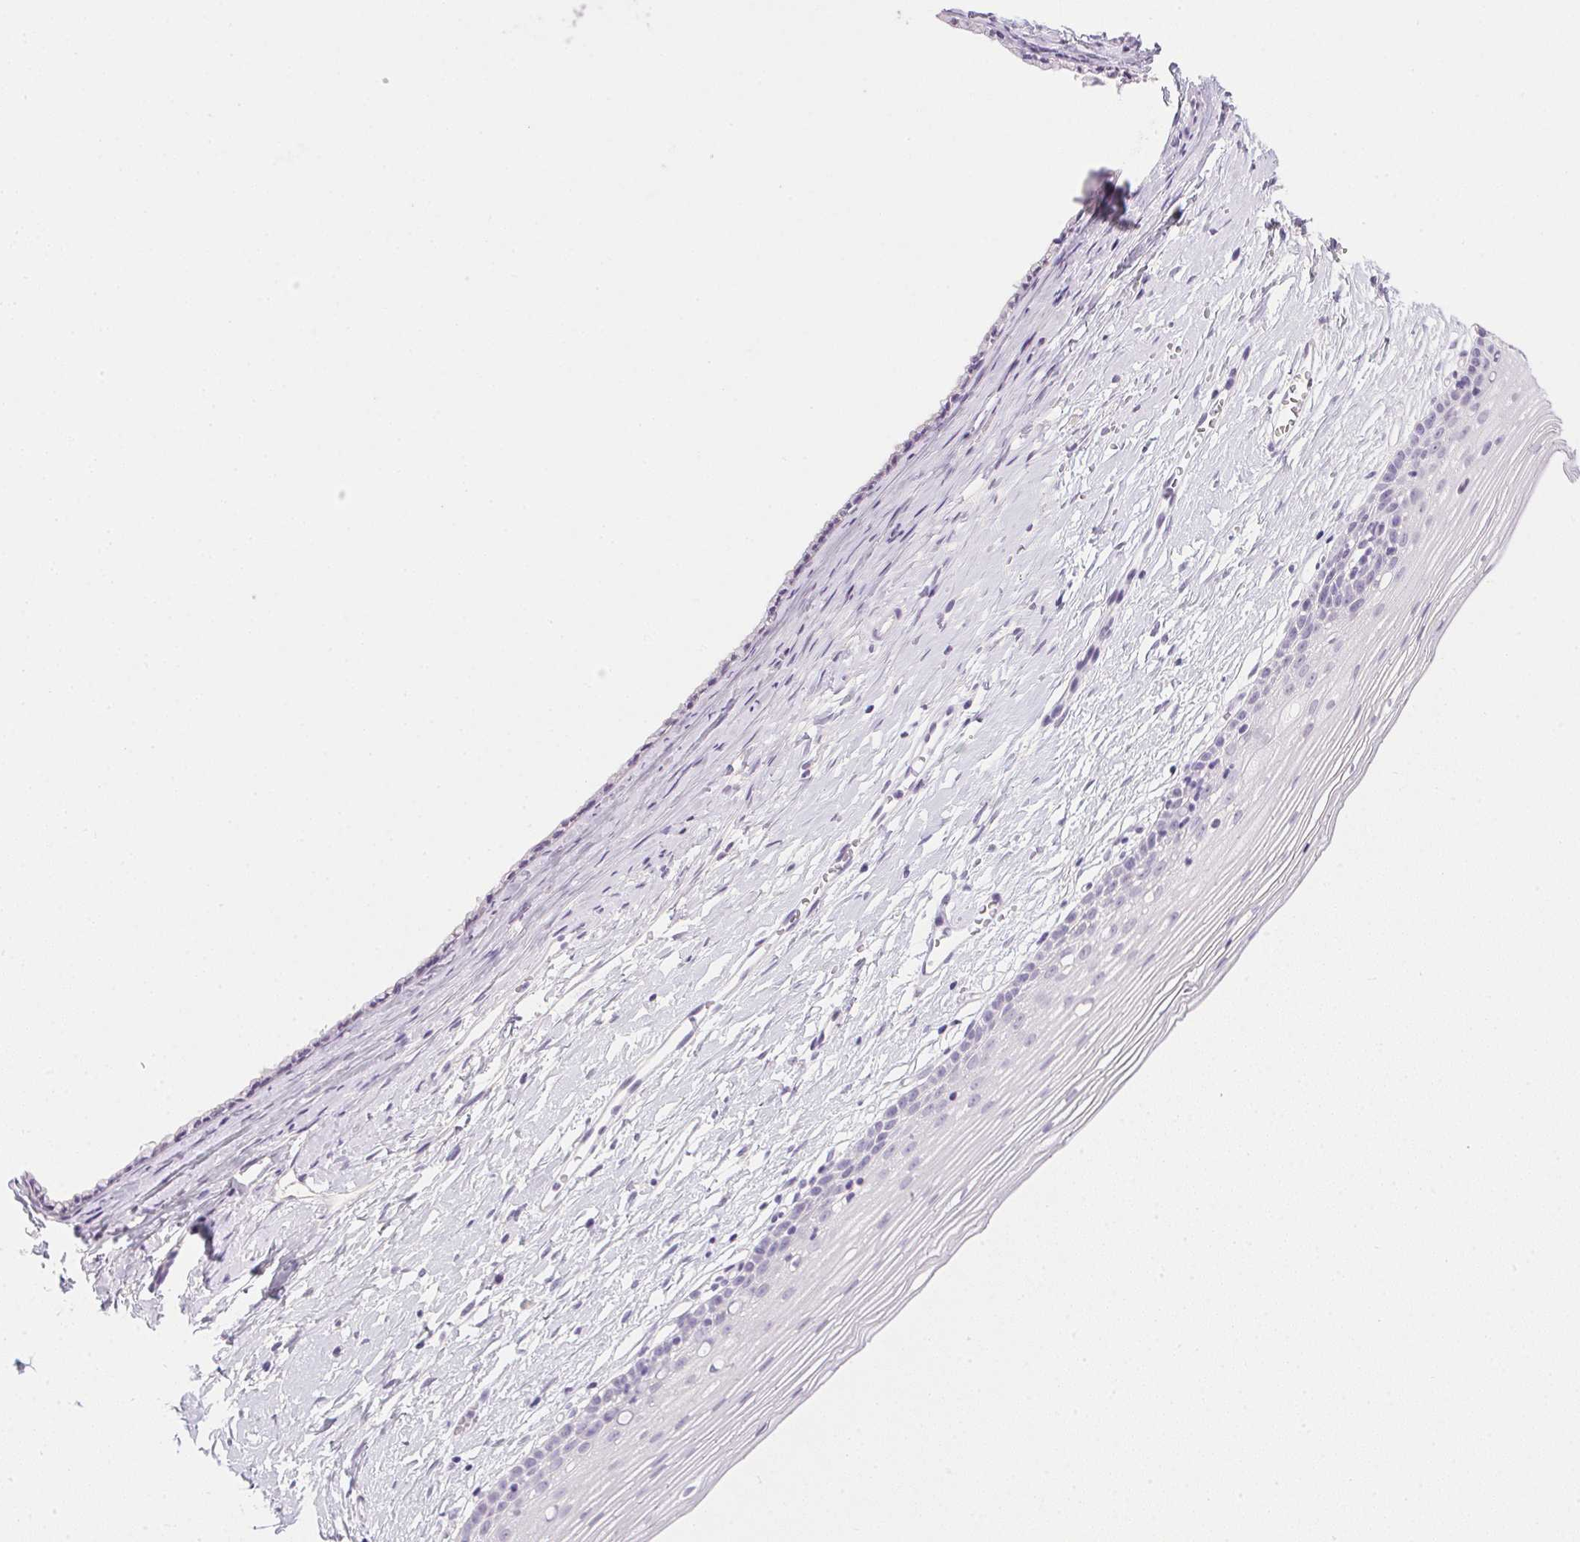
{"staining": {"intensity": "negative", "quantity": "none", "location": "none"}, "tissue": "cervix", "cell_type": "Glandular cells", "image_type": "normal", "snomed": [{"axis": "morphology", "description": "Normal tissue, NOS"}, {"axis": "topography", "description": "Cervix"}], "caption": "The immunohistochemistry (IHC) image has no significant positivity in glandular cells of cervix. The staining was performed using DAB (3,3'-diaminobenzidine) to visualize the protein expression in brown, while the nuclei were stained in blue with hematoxylin (Magnification: 20x).", "gene": "PRL", "patient": {"sex": "female", "age": 40}}